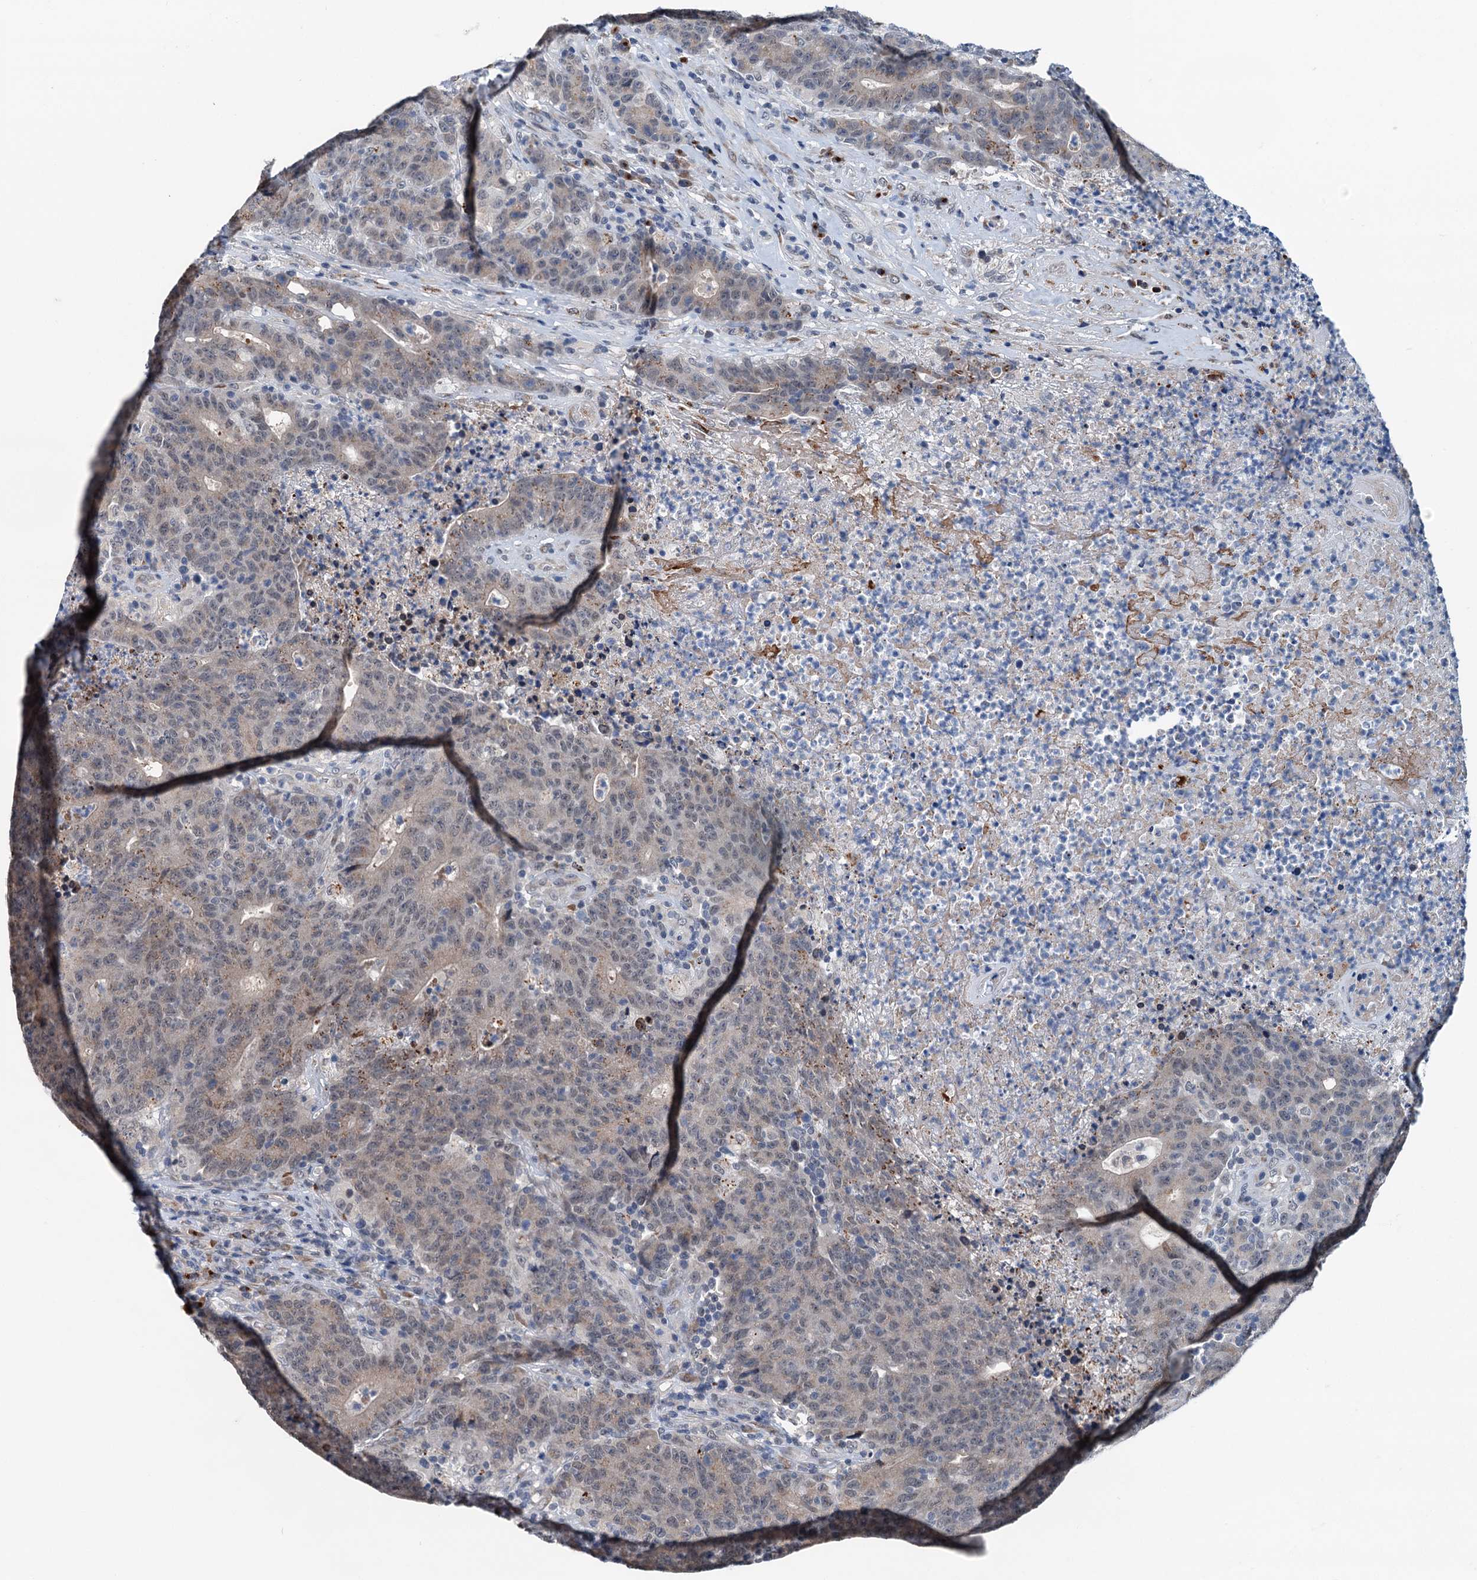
{"staining": {"intensity": "weak", "quantity": ">75%", "location": "cytoplasmic/membranous"}, "tissue": "colorectal cancer", "cell_type": "Tumor cells", "image_type": "cancer", "snomed": [{"axis": "morphology", "description": "Adenocarcinoma, NOS"}, {"axis": "topography", "description": "Colon"}], "caption": "The immunohistochemical stain shows weak cytoplasmic/membranous expression in tumor cells of colorectal cancer tissue. The protein of interest is stained brown, and the nuclei are stained in blue (DAB (3,3'-diaminobenzidine) IHC with brightfield microscopy, high magnification).", "gene": "SHLD1", "patient": {"sex": "female", "age": 75}}